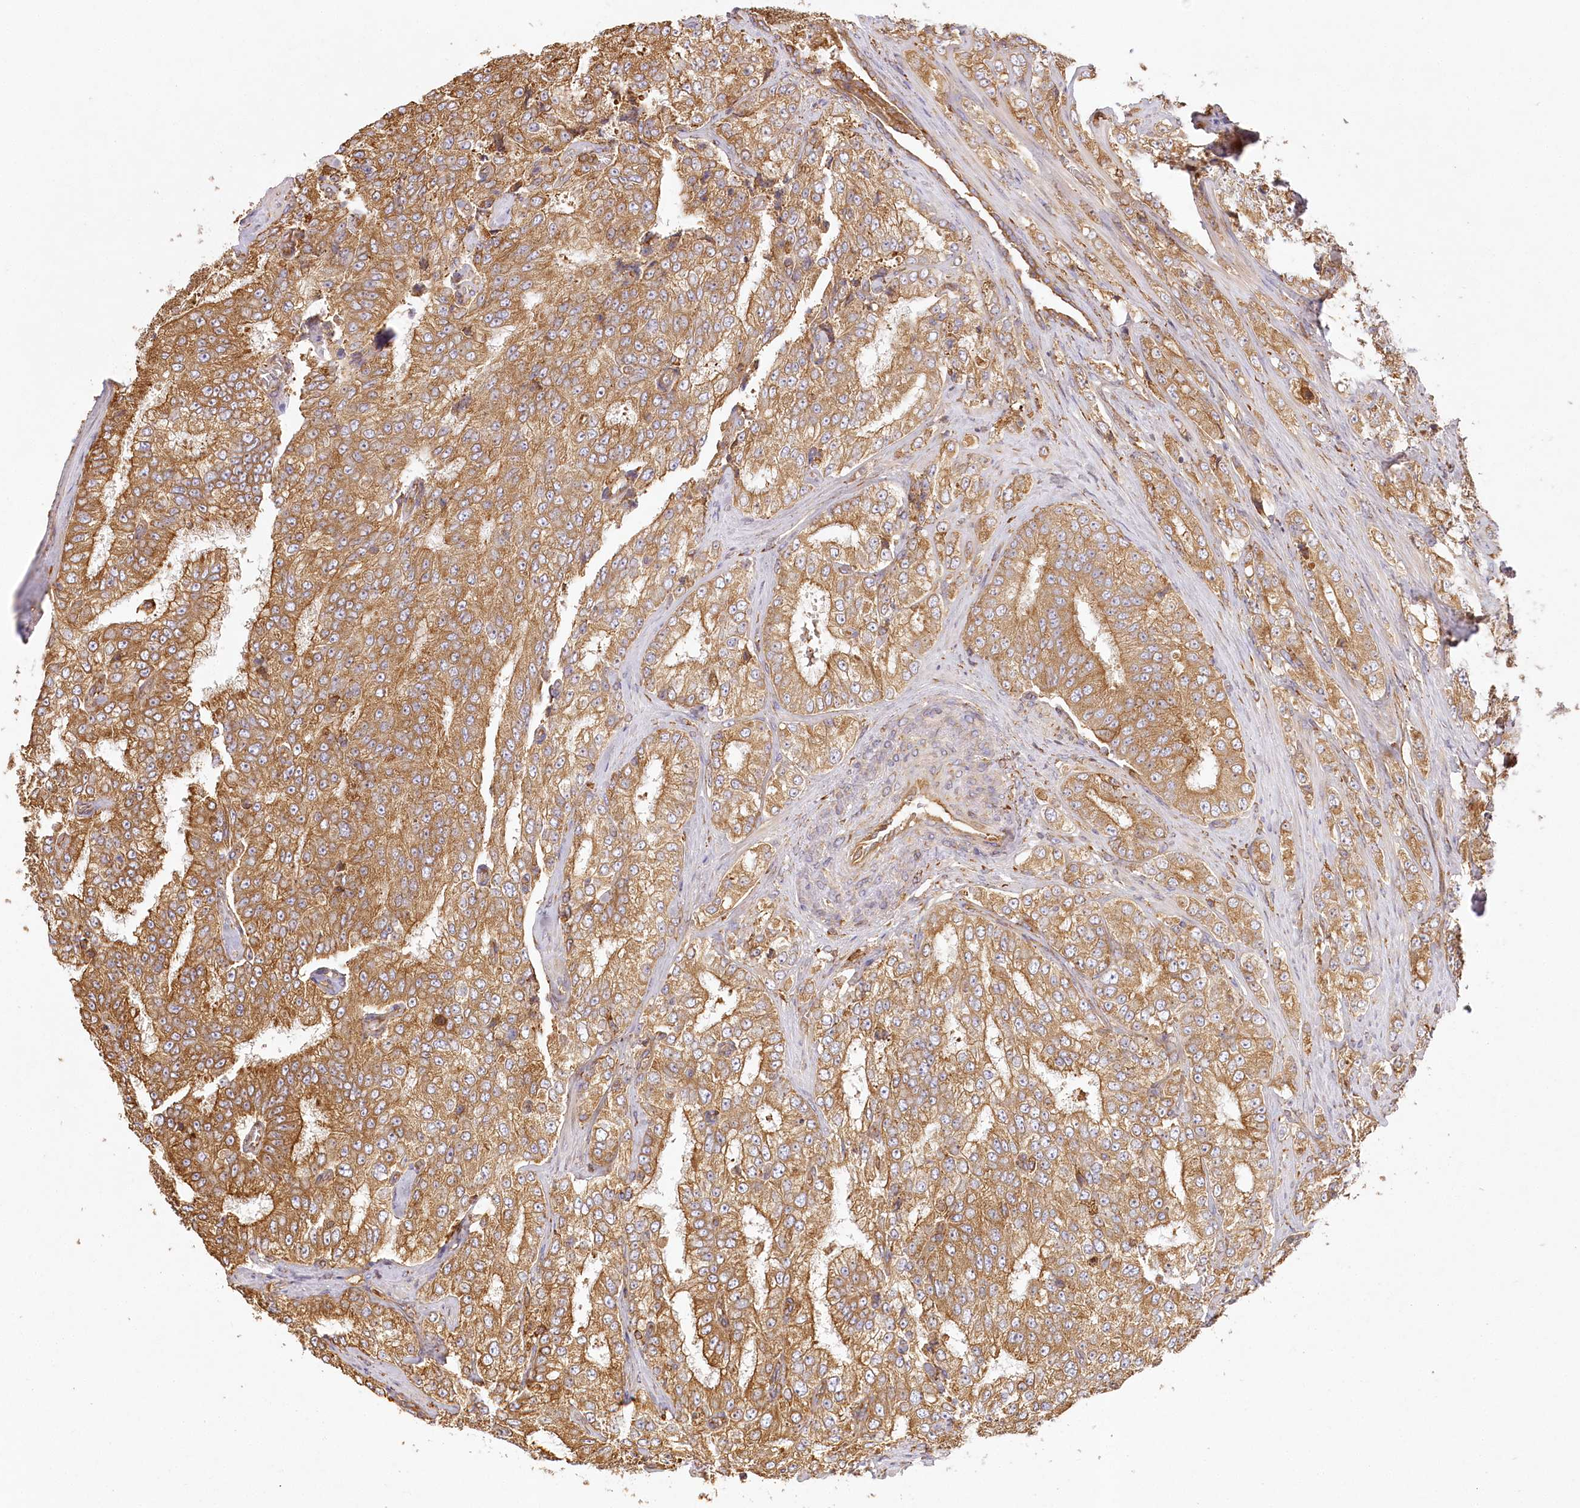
{"staining": {"intensity": "moderate", "quantity": ">75%", "location": "cytoplasmic/membranous"}, "tissue": "prostate cancer", "cell_type": "Tumor cells", "image_type": "cancer", "snomed": [{"axis": "morphology", "description": "Adenocarcinoma, High grade"}, {"axis": "topography", "description": "Prostate"}], "caption": "Approximately >75% of tumor cells in human adenocarcinoma (high-grade) (prostate) display moderate cytoplasmic/membranous protein staining as visualized by brown immunohistochemical staining.", "gene": "ACAP2", "patient": {"sex": "male", "age": 58}}